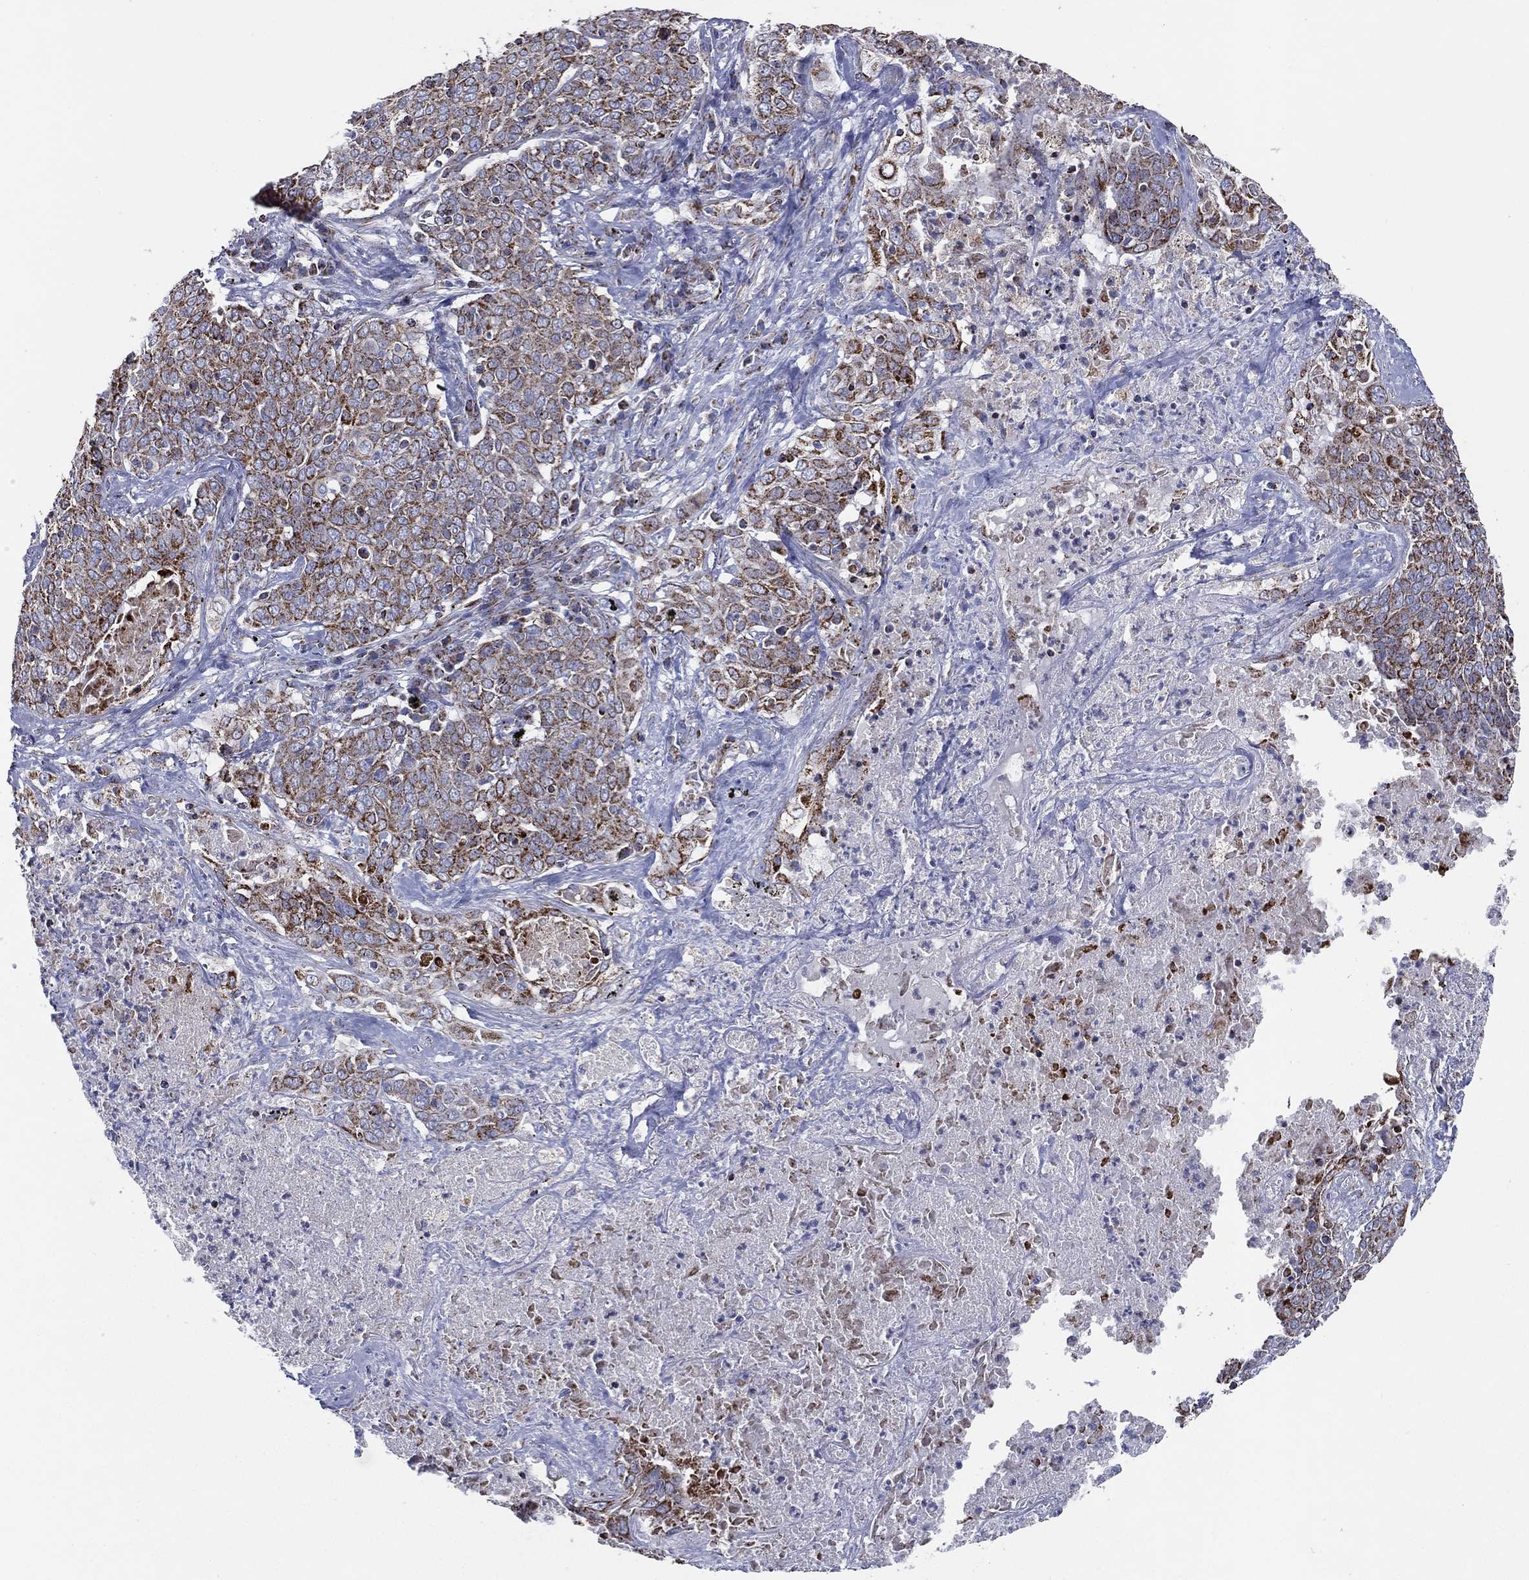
{"staining": {"intensity": "moderate", "quantity": ">75%", "location": "cytoplasmic/membranous"}, "tissue": "lung cancer", "cell_type": "Tumor cells", "image_type": "cancer", "snomed": [{"axis": "morphology", "description": "Squamous cell carcinoma, NOS"}, {"axis": "topography", "description": "Lung"}], "caption": "Brown immunohistochemical staining in lung cancer displays moderate cytoplasmic/membranous staining in about >75% of tumor cells.", "gene": "SFXN1", "patient": {"sex": "male", "age": 82}}